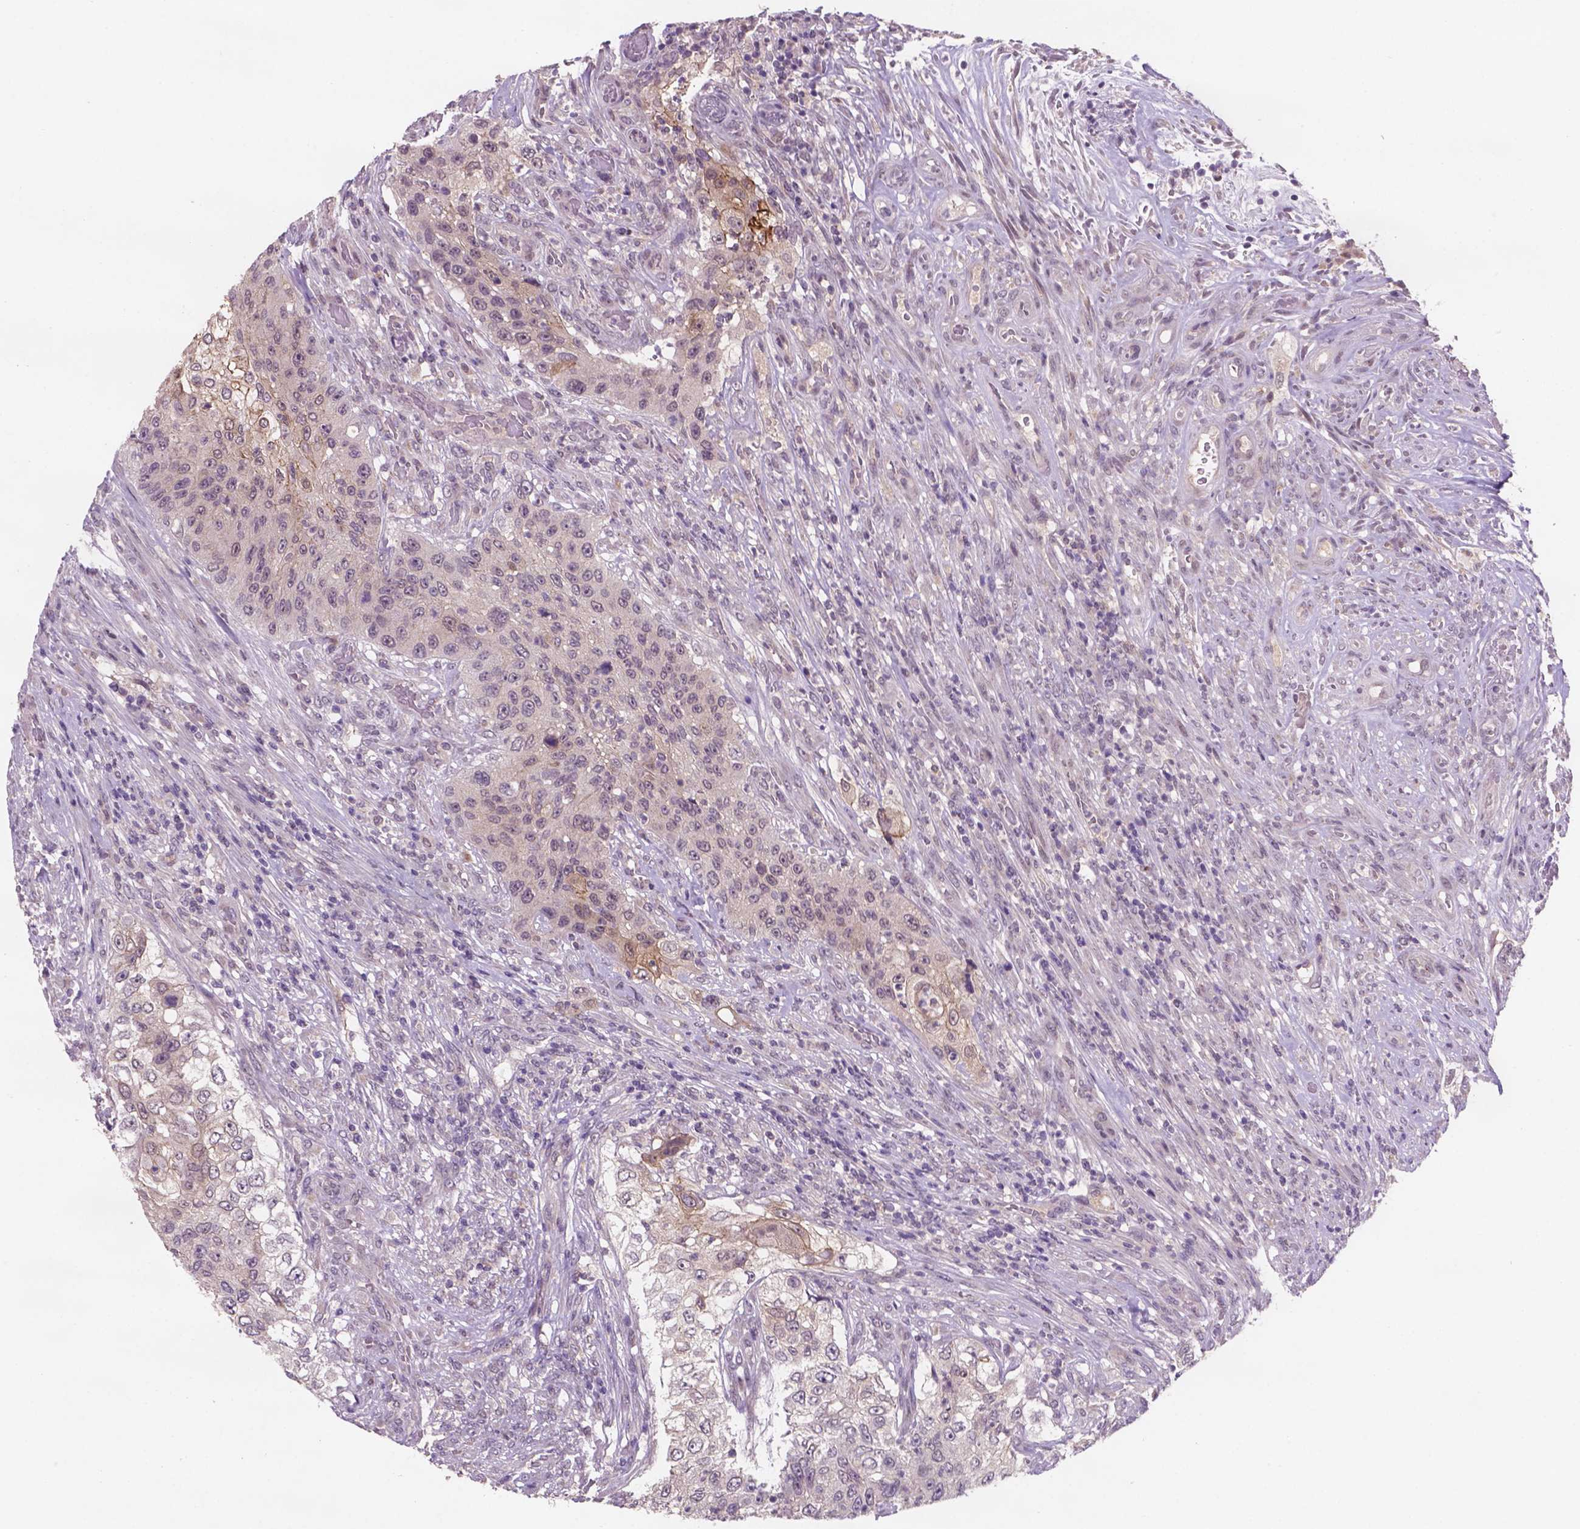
{"staining": {"intensity": "moderate", "quantity": "<25%", "location": "cytoplasmic/membranous"}, "tissue": "urothelial cancer", "cell_type": "Tumor cells", "image_type": "cancer", "snomed": [{"axis": "morphology", "description": "Urothelial carcinoma, High grade"}, {"axis": "topography", "description": "Urinary bladder"}], "caption": "Urothelial cancer stained for a protein demonstrates moderate cytoplasmic/membranous positivity in tumor cells.", "gene": "GXYLT2", "patient": {"sex": "female", "age": 60}}